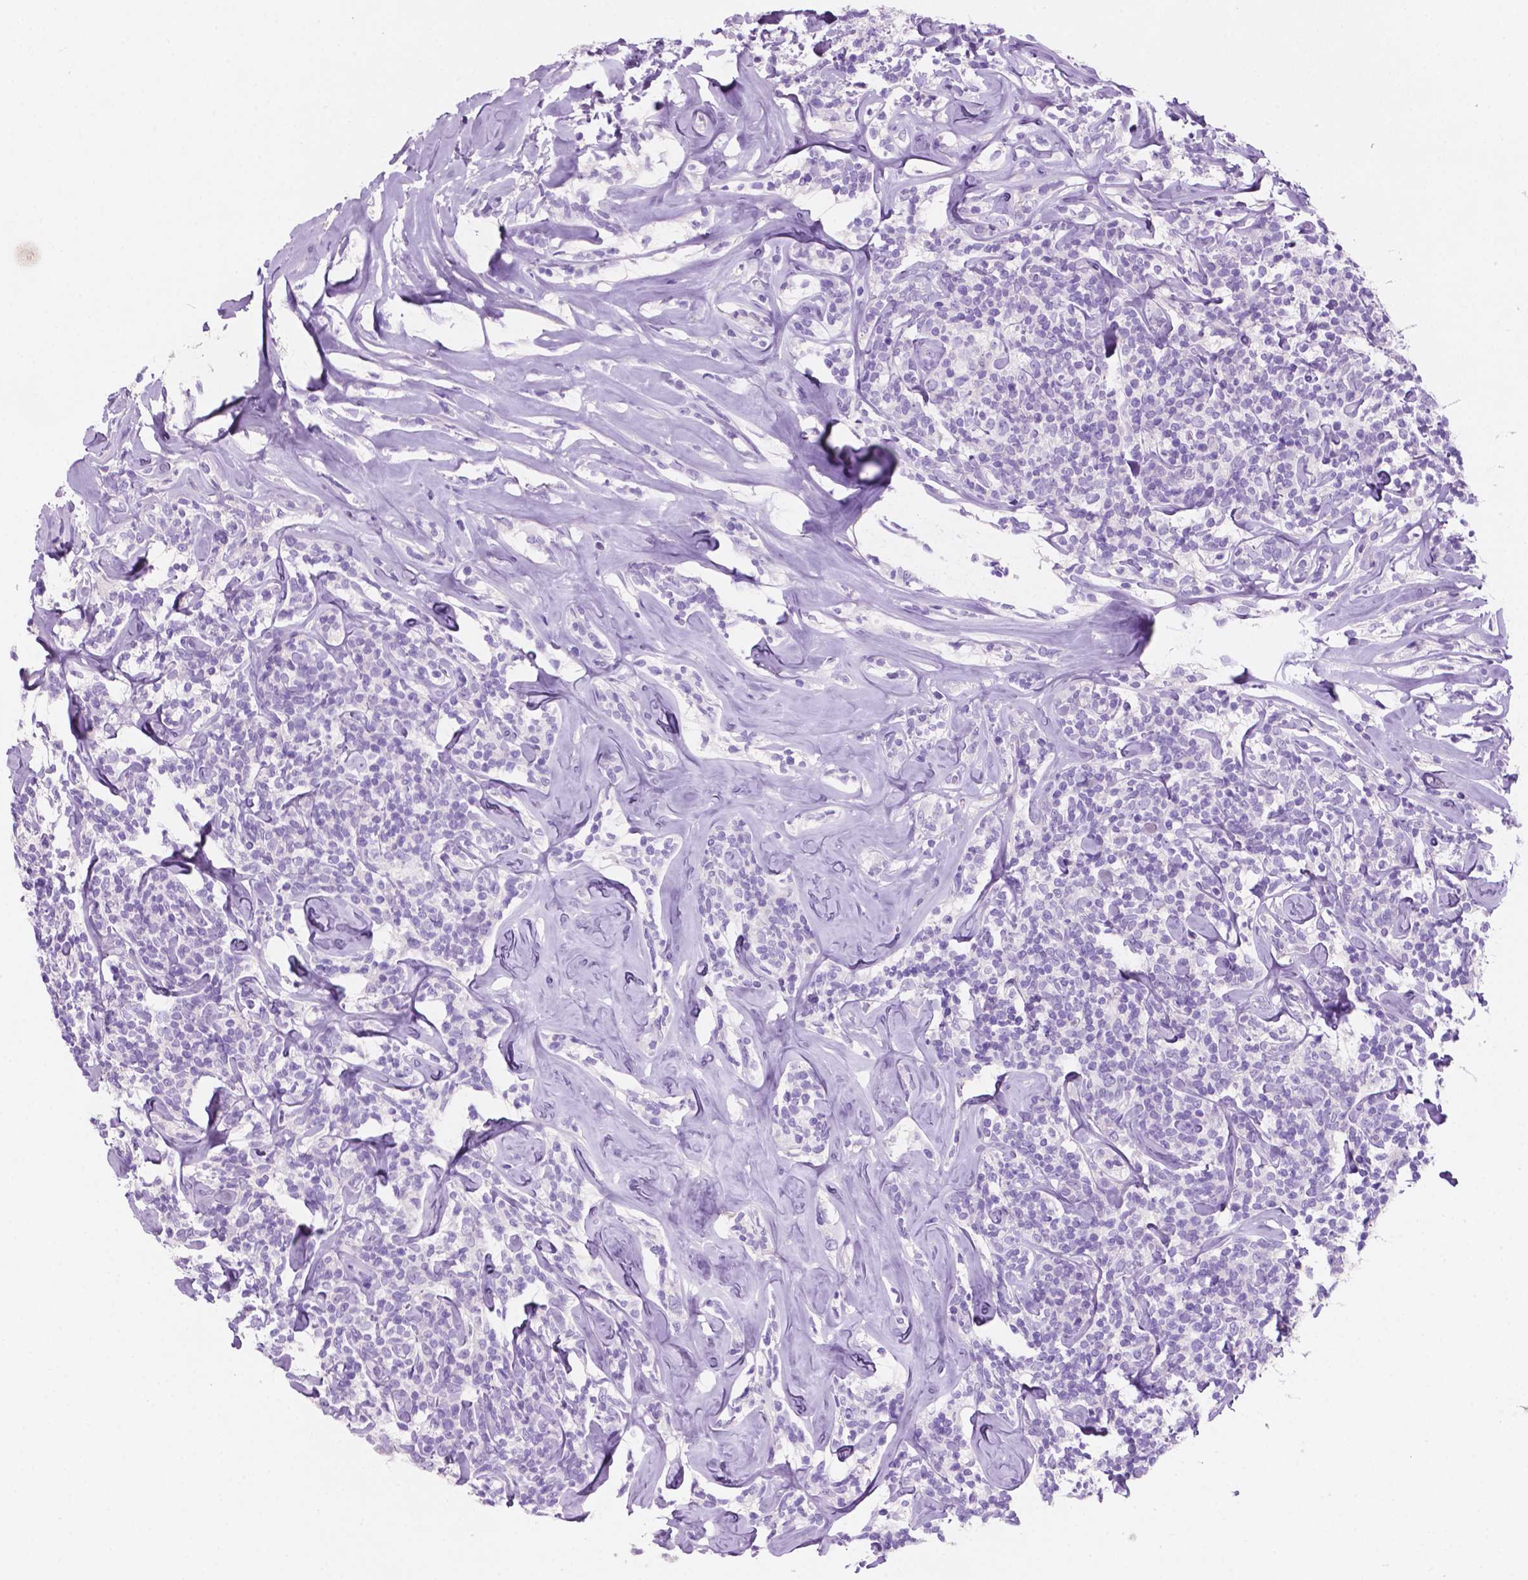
{"staining": {"intensity": "negative", "quantity": "none", "location": "none"}, "tissue": "lymphoma", "cell_type": "Tumor cells", "image_type": "cancer", "snomed": [{"axis": "morphology", "description": "Malignant lymphoma, non-Hodgkin's type, Low grade"}, {"axis": "topography", "description": "Lymph node"}], "caption": "This is an IHC photomicrograph of malignant lymphoma, non-Hodgkin's type (low-grade). There is no positivity in tumor cells.", "gene": "POU4F1", "patient": {"sex": "female", "age": 56}}